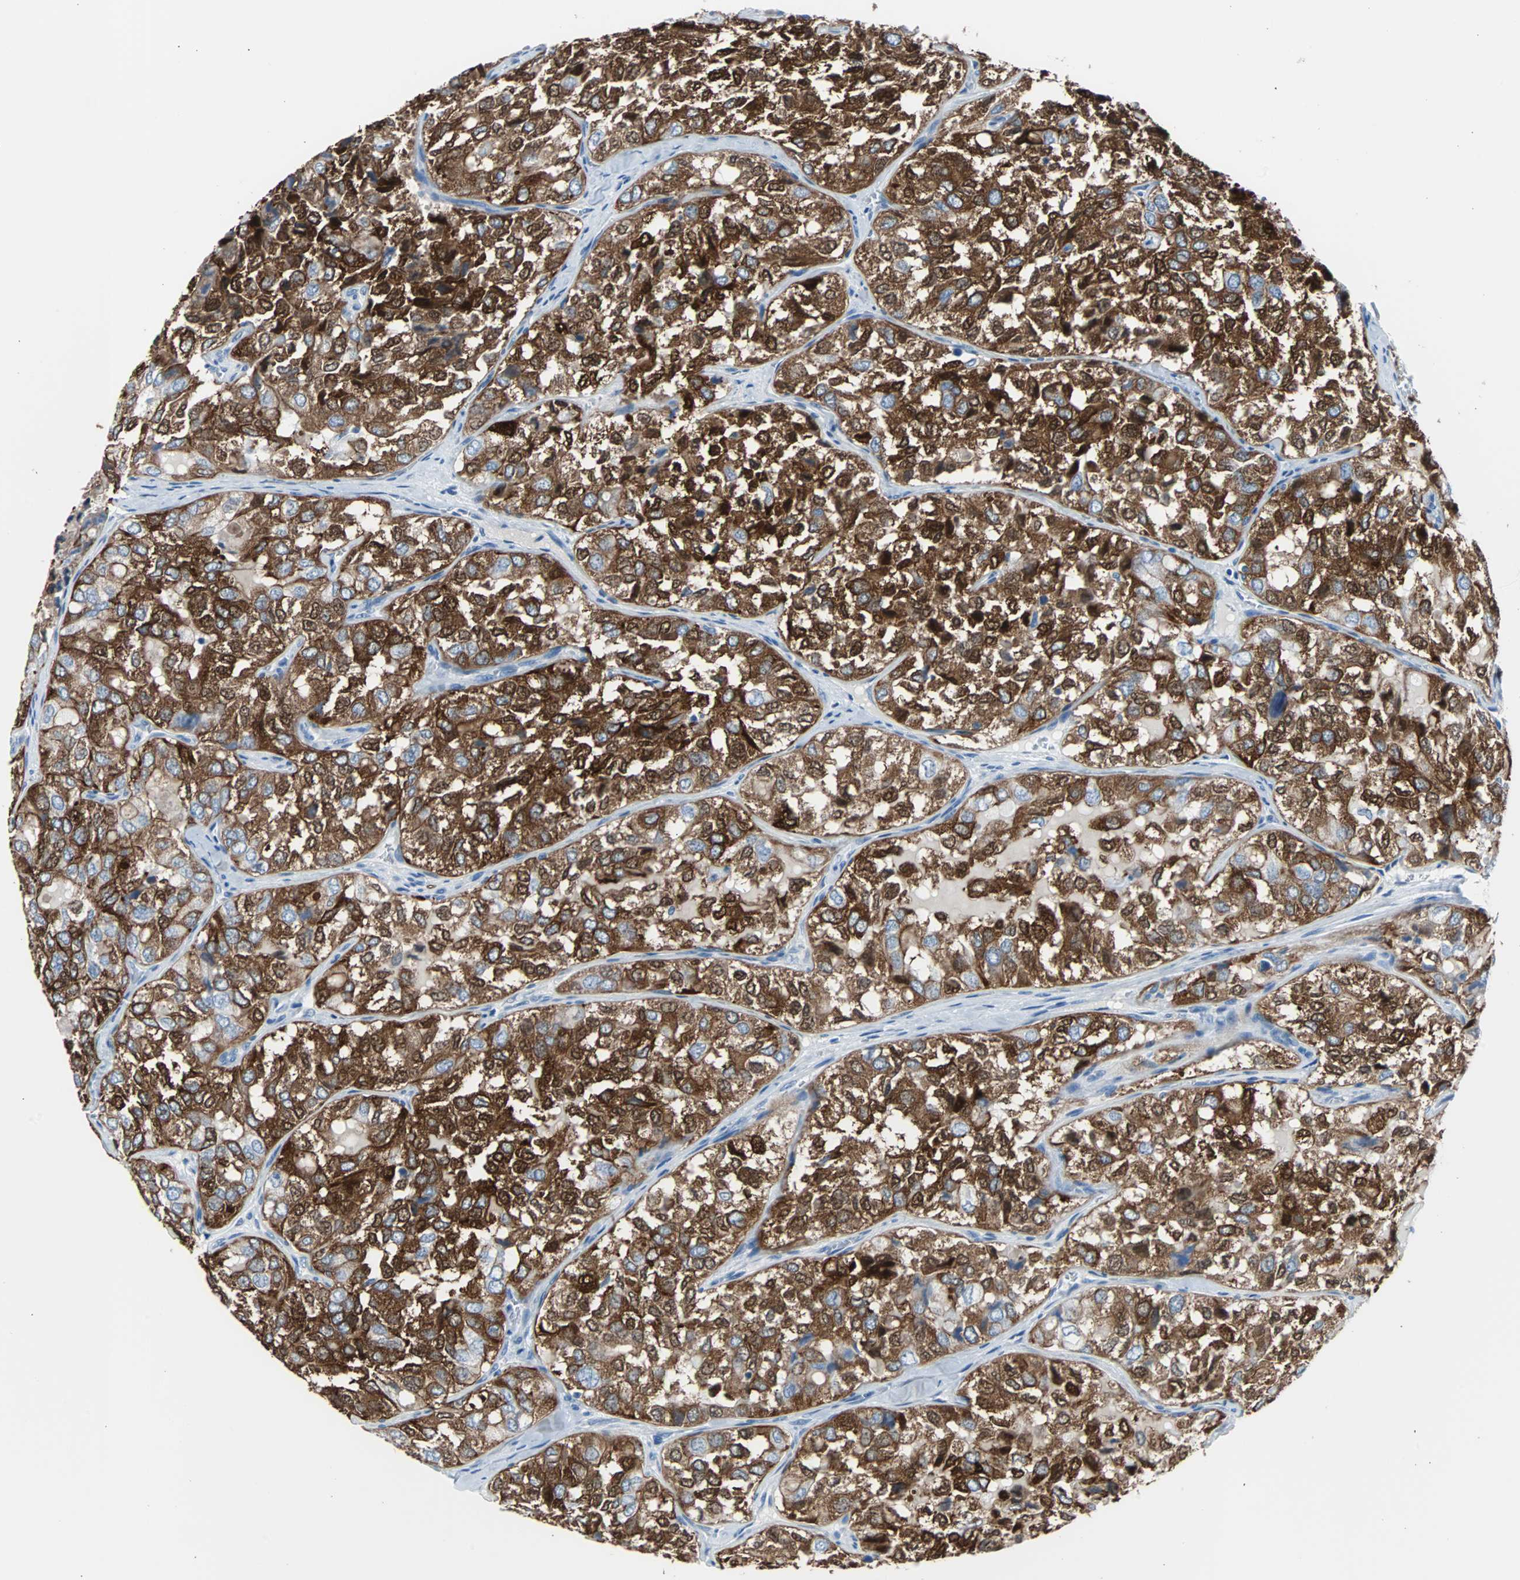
{"staining": {"intensity": "strong", "quantity": ">75%", "location": "cytoplasmic/membranous"}, "tissue": "thyroid cancer", "cell_type": "Tumor cells", "image_type": "cancer", "snomed": [{"axis": "morphology", "description": "Follicular adenoma carcinoma, NOS"}, {"axis": "topography", "description": "Thyroid gland"}], "caption": "IHC histopathology image of neoplastic tissue: human thyroid follicular adenoma carcinoma stained using IHC exhibits high levels of strong protein expression localized specifically in the cytoplasmic/membranous of tumor cells, appearing as a cytoplasmic/membranous brown color.", "gene": "KRT7", "patient": {"sex": "male", "age": 75}}